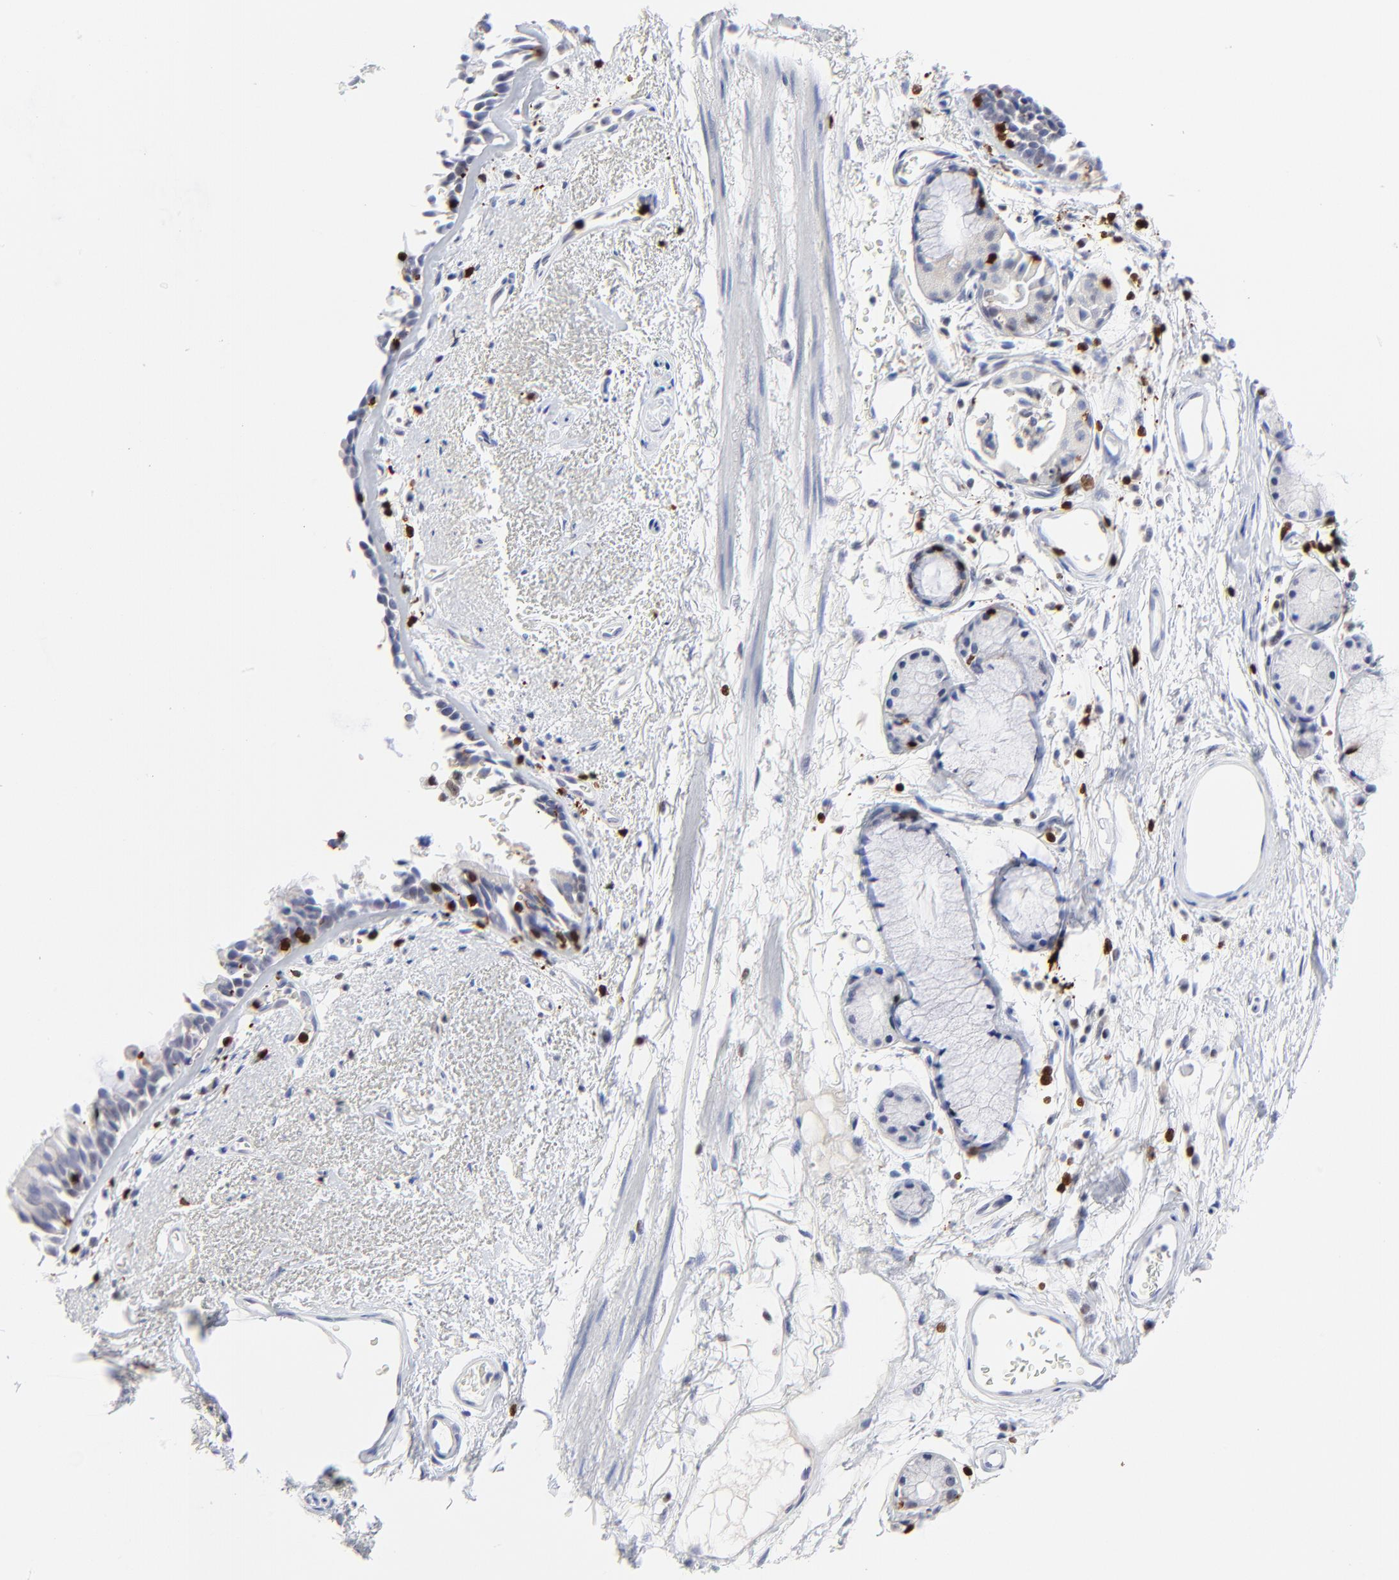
{"staining": {"intensity": "weak", "quantity": "<25%", "location": "cytoplasmic/membranous"}, "tissue": "bronchus", "cell_type": "Respiratory epithelial cells", "image_type": "normal", "snomed": [{"axis": "morphology", "description": "Normal tissue, NOS"}, {"axis": "morphology", "description": "Adenocarcinoma, NOS"}, {"axis": "topography", "description": "Bronchus"}, {"axis": "topography", "description": "Lung"}], "caption": "The micrograph displays no staining of respiratory epithelial cells in normal bronchus.", "gene": "ZAP70", "patient": {"sex": "male", "age": 71}}